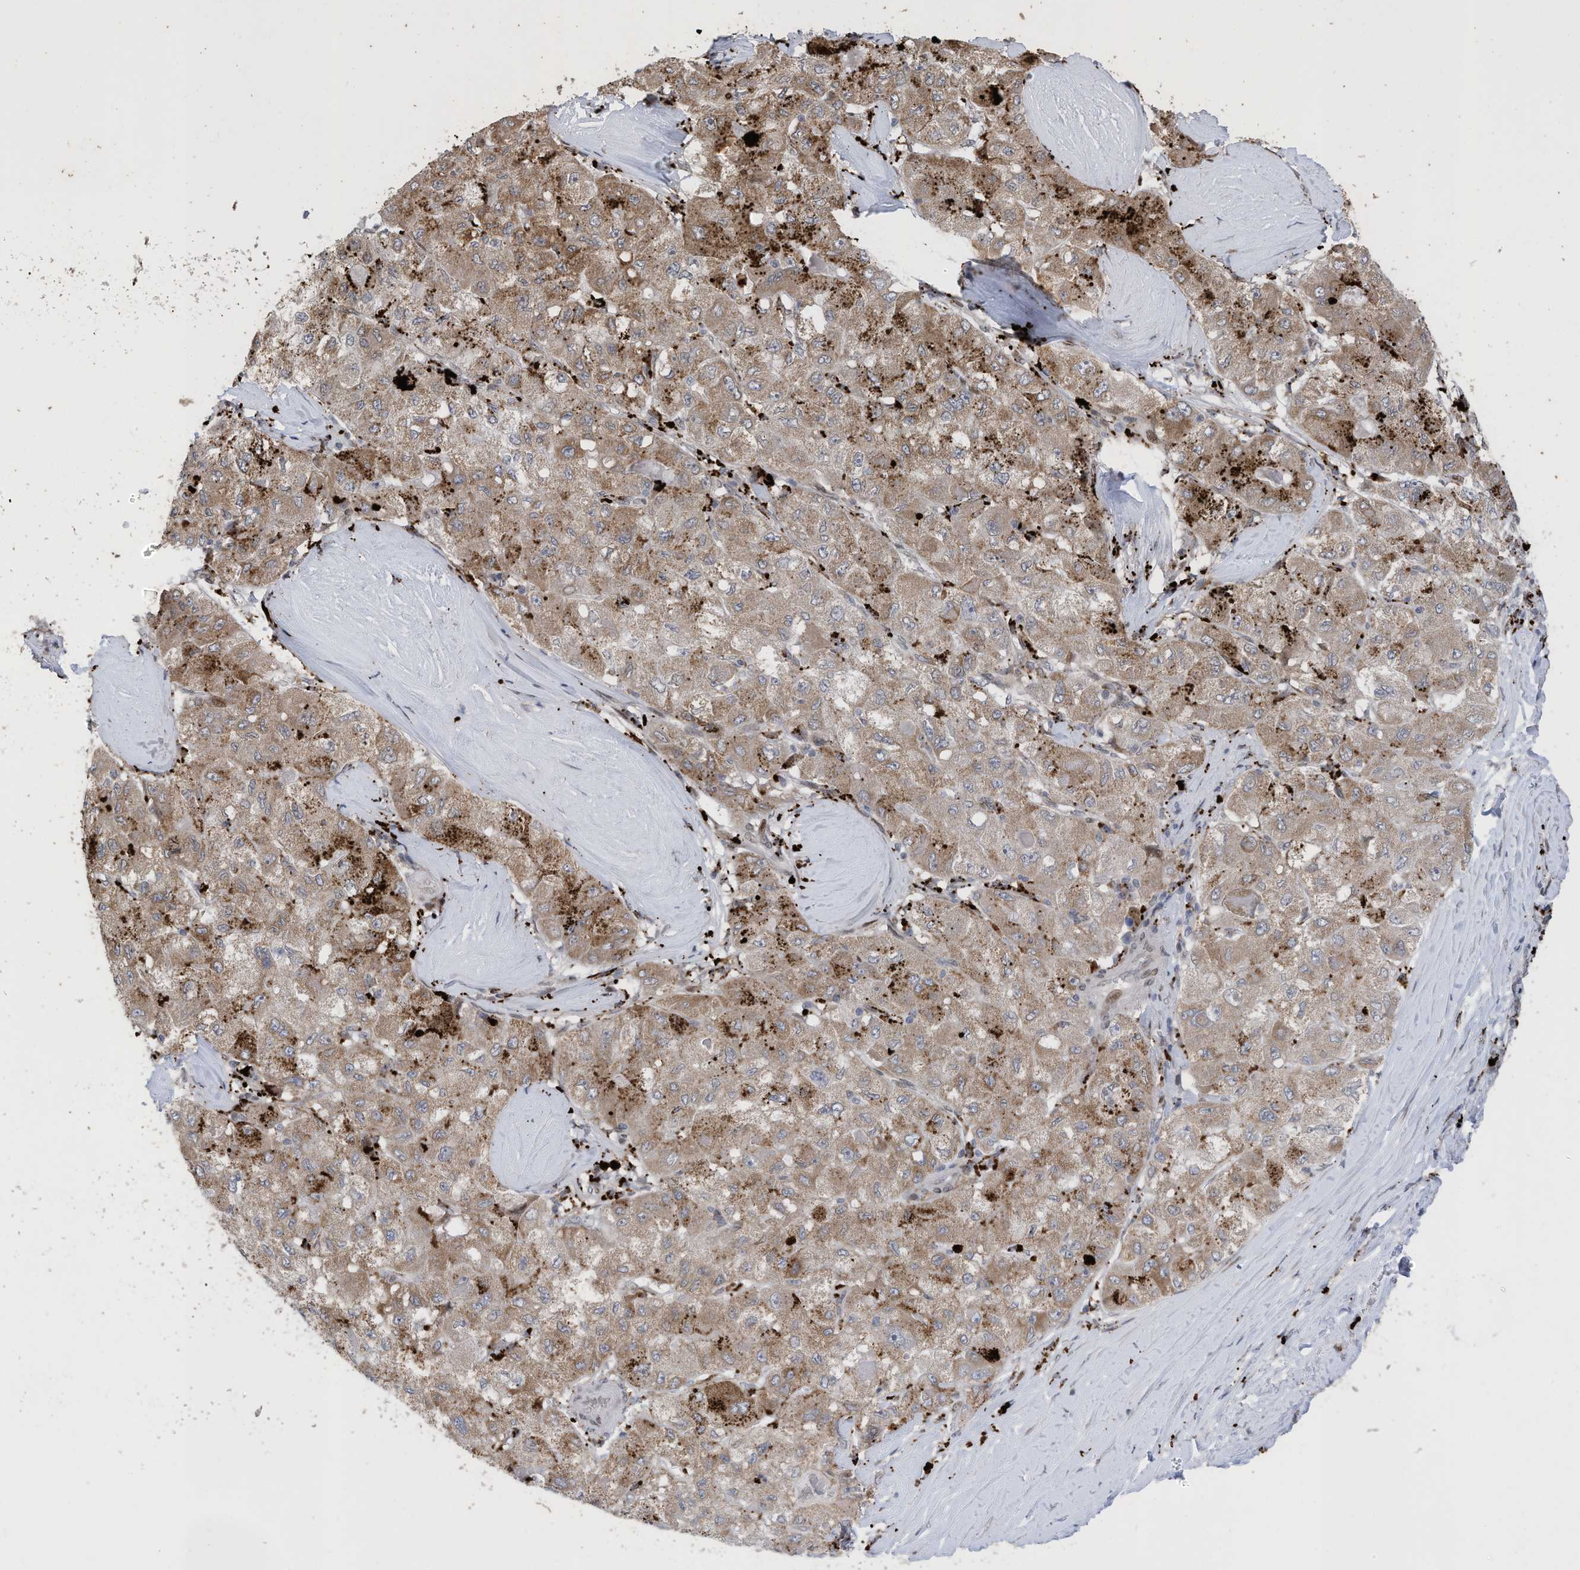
{"staining": {"intensity": "moderate", "quantity": ">75%", "location": "cytoplasmic/membranous"}, "tissue": "liver cancer", "cell_type": "Tumor cells", "image_type": "cancer", "snomed": [{"axis": "morphology", "description": "Carcinoma, Hepatocellular, NOS"}, {"axis": "topography", "description": "Liver"}], "caption": "Liver cancer (hepatocellular carcinoma) was stained to show a protein in brown. There is medium levels of moderate cytoplasmic/membranous positivity in about >75% of tumor cells.", "gene": "RABL3", "patient": {"sex": "male", "age": 80}}